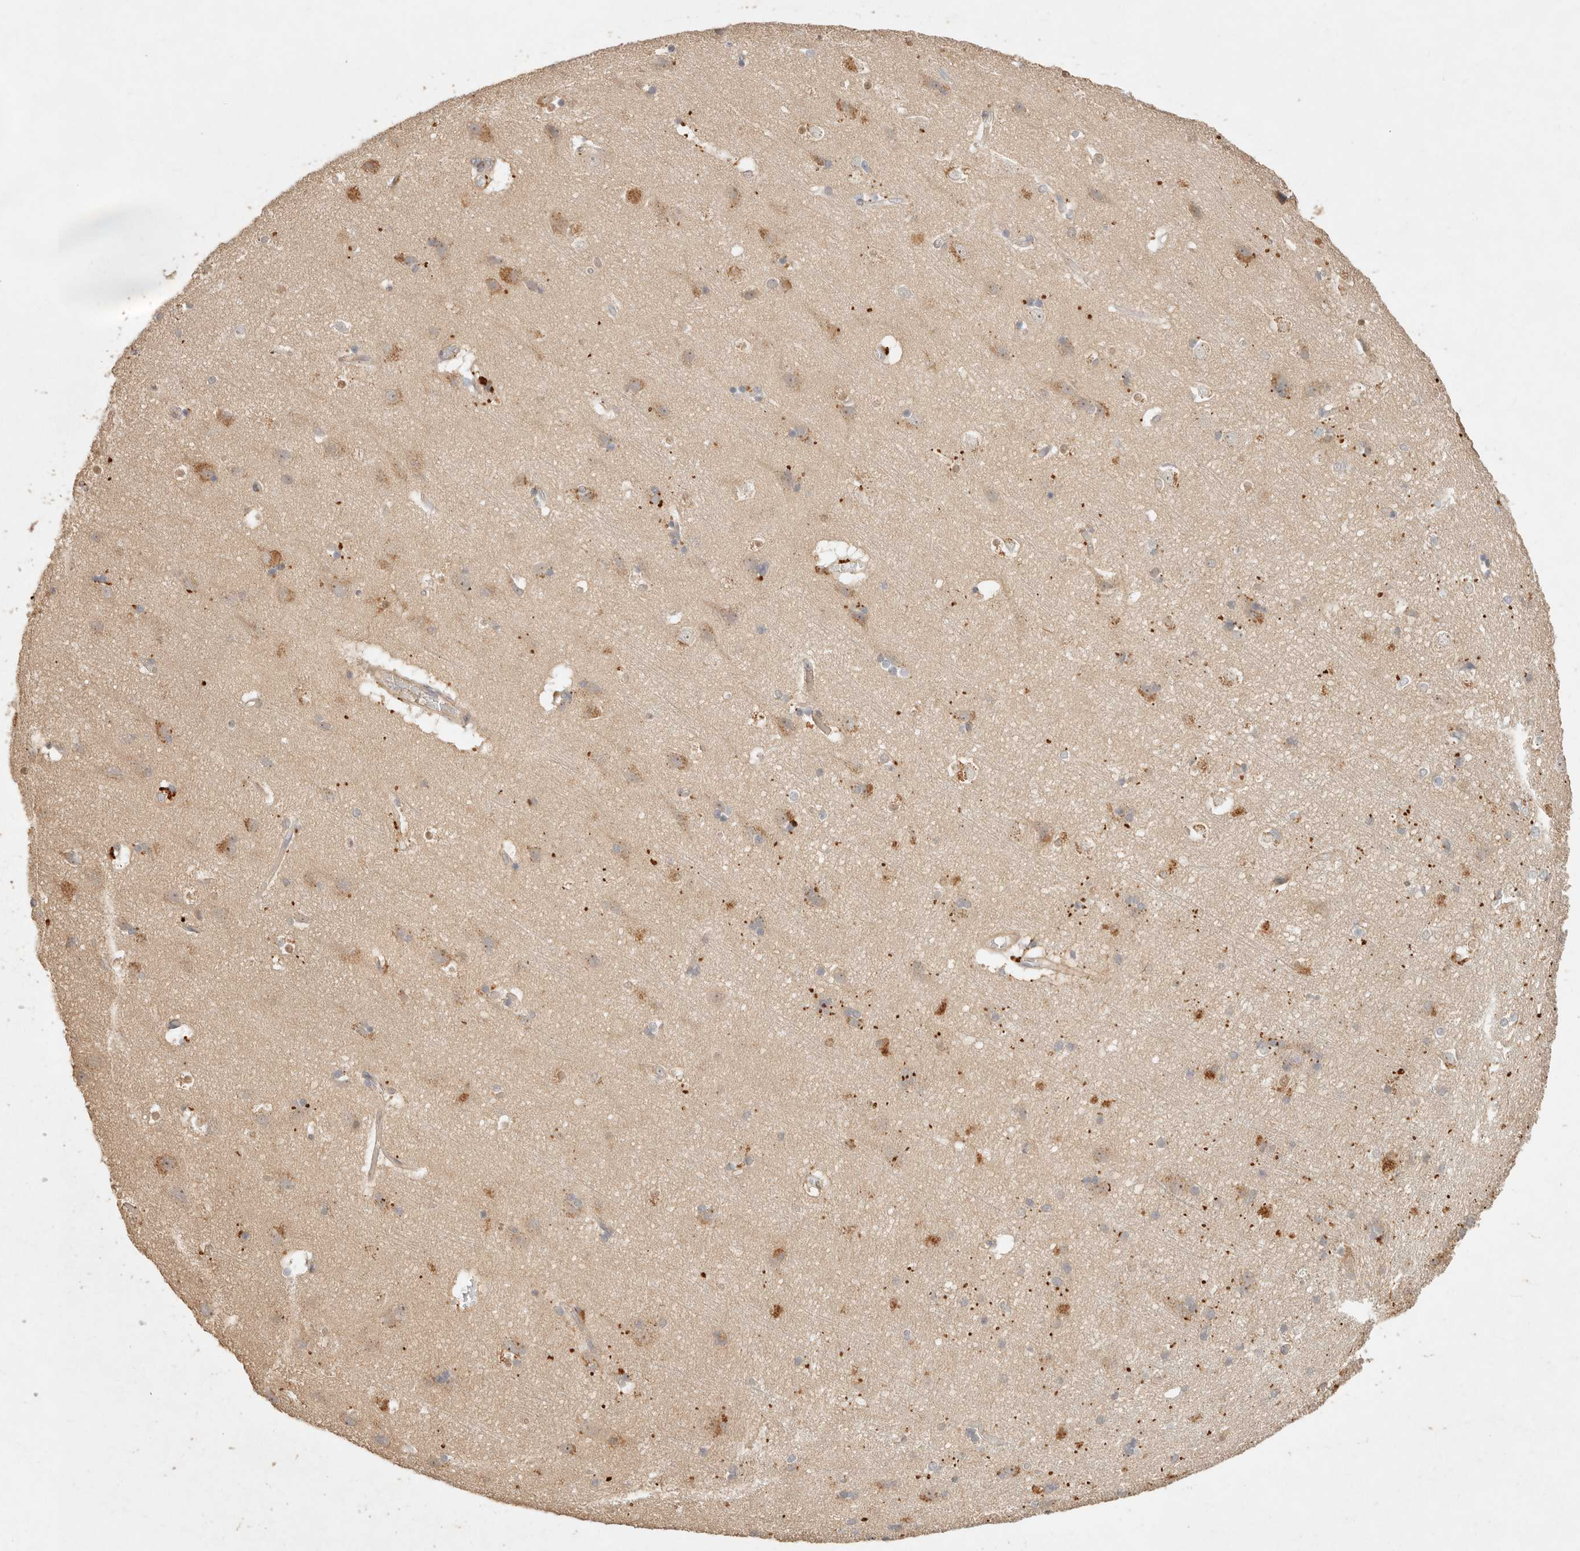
{"staining": {"intensity": "weak", "quantity": ">75%", "location": "cytoplasmic/membranous"}, "tissue": "cerebral cortex", "cell_type": "Endothelial cells", "image_type": "normal", "snomed": [{"axis": "morphology", "description": "Normal tissue, NOS"}, {"axis": "topography", "description": "Cerebral cortex"}], "caption": "Weak cytoplasmic/membranous staining is present in about >75% of endothelial cells in unremarkable cerebral cortex.", "gene": "HECTD3", "patient": {"sex": "male", "age": 54}}